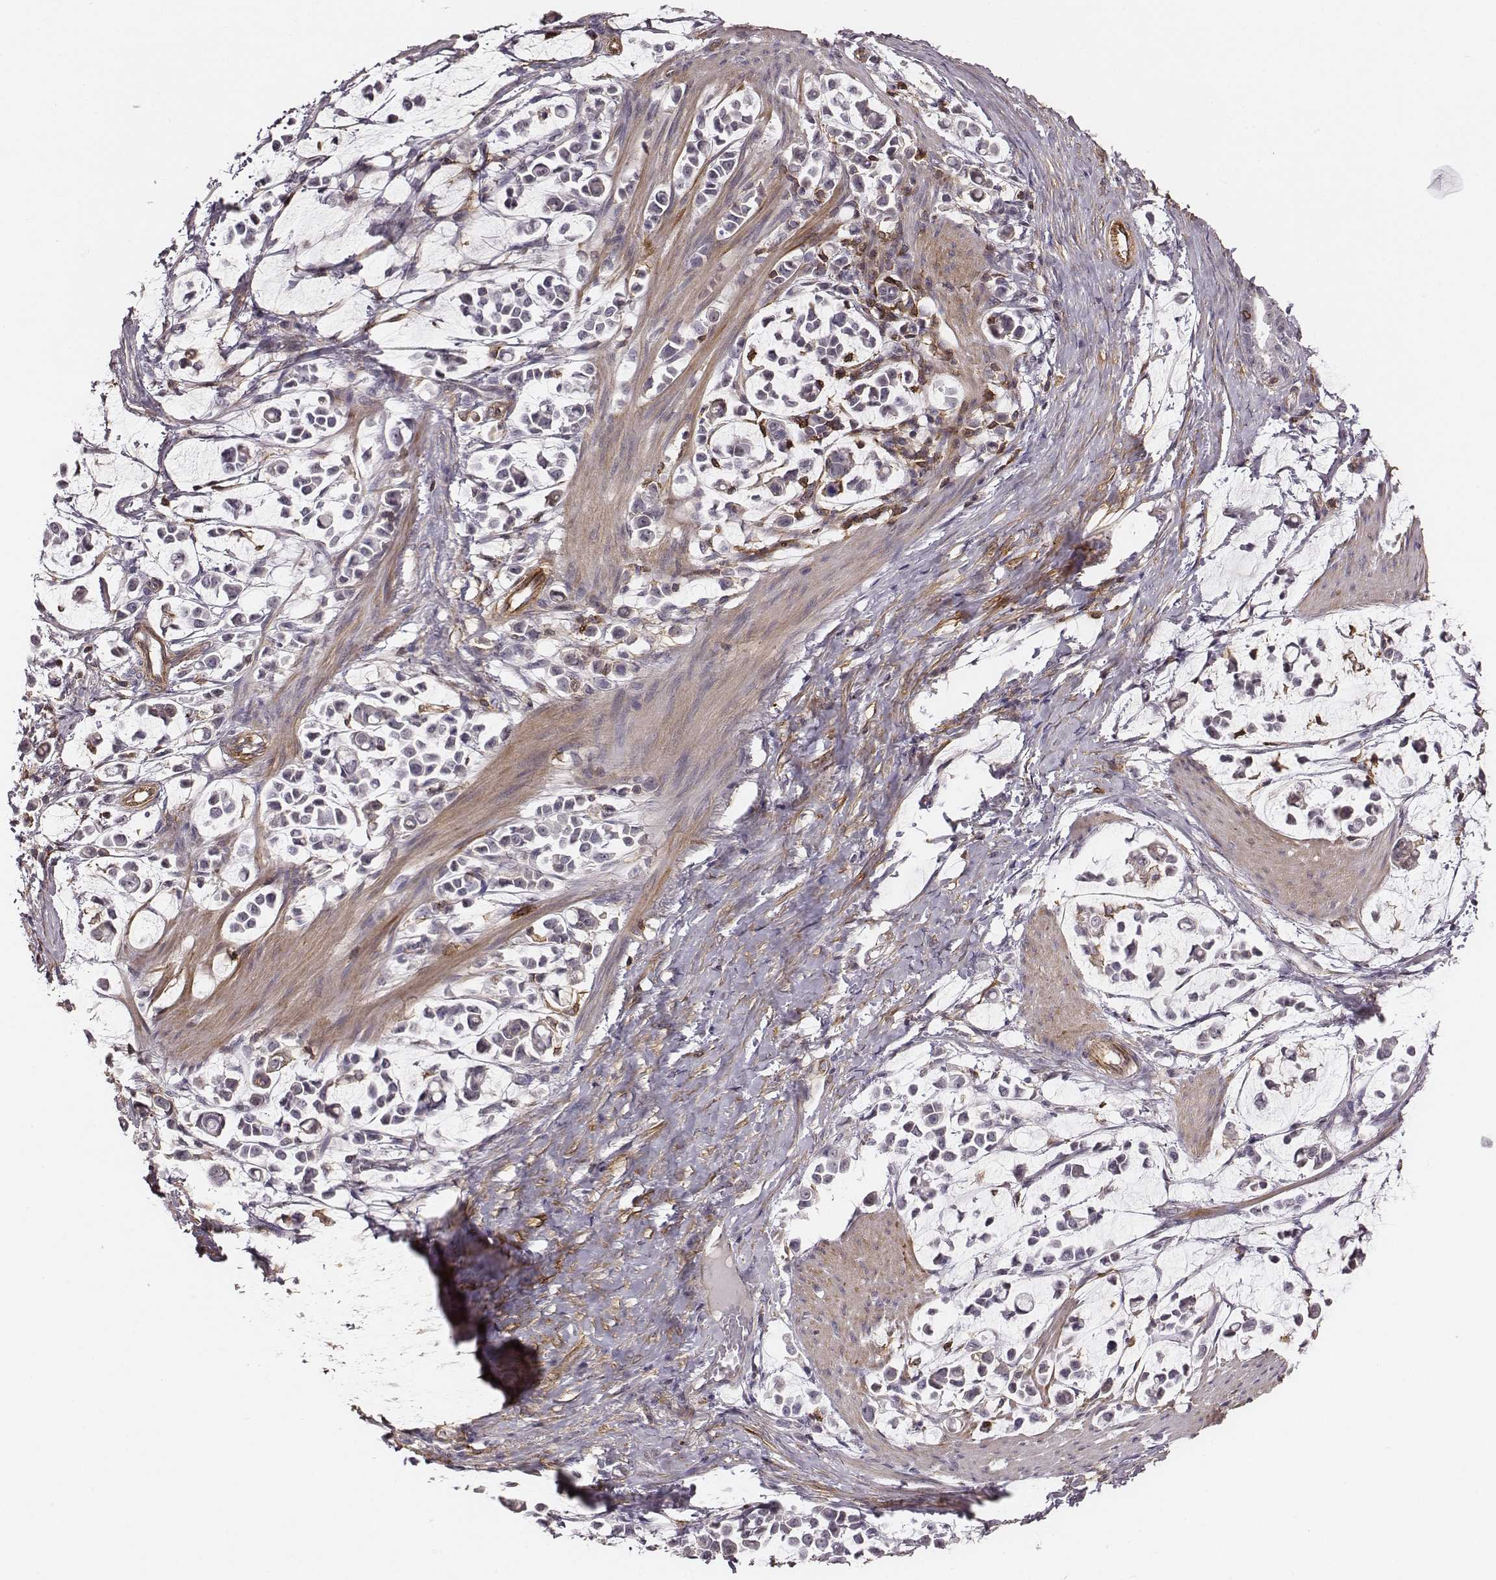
{"staining": {"intensity": "negative", "quantity": "none", "location": "none"}, "tissue": "stomach cancer", "cell_type": "Tumor cells", "image_type": "cancer", "snomed": [{"axis": "morphology", "description": "Adenocarcinoma, NOS"}, {"axis": "topography", "description": "Stomach"}], "caption": "IHC of human adenocarcinoma (stomach) displays no expression in tumor cells.", "gene": "ZYX", "patient": {"sex": "male", "age": 82}}